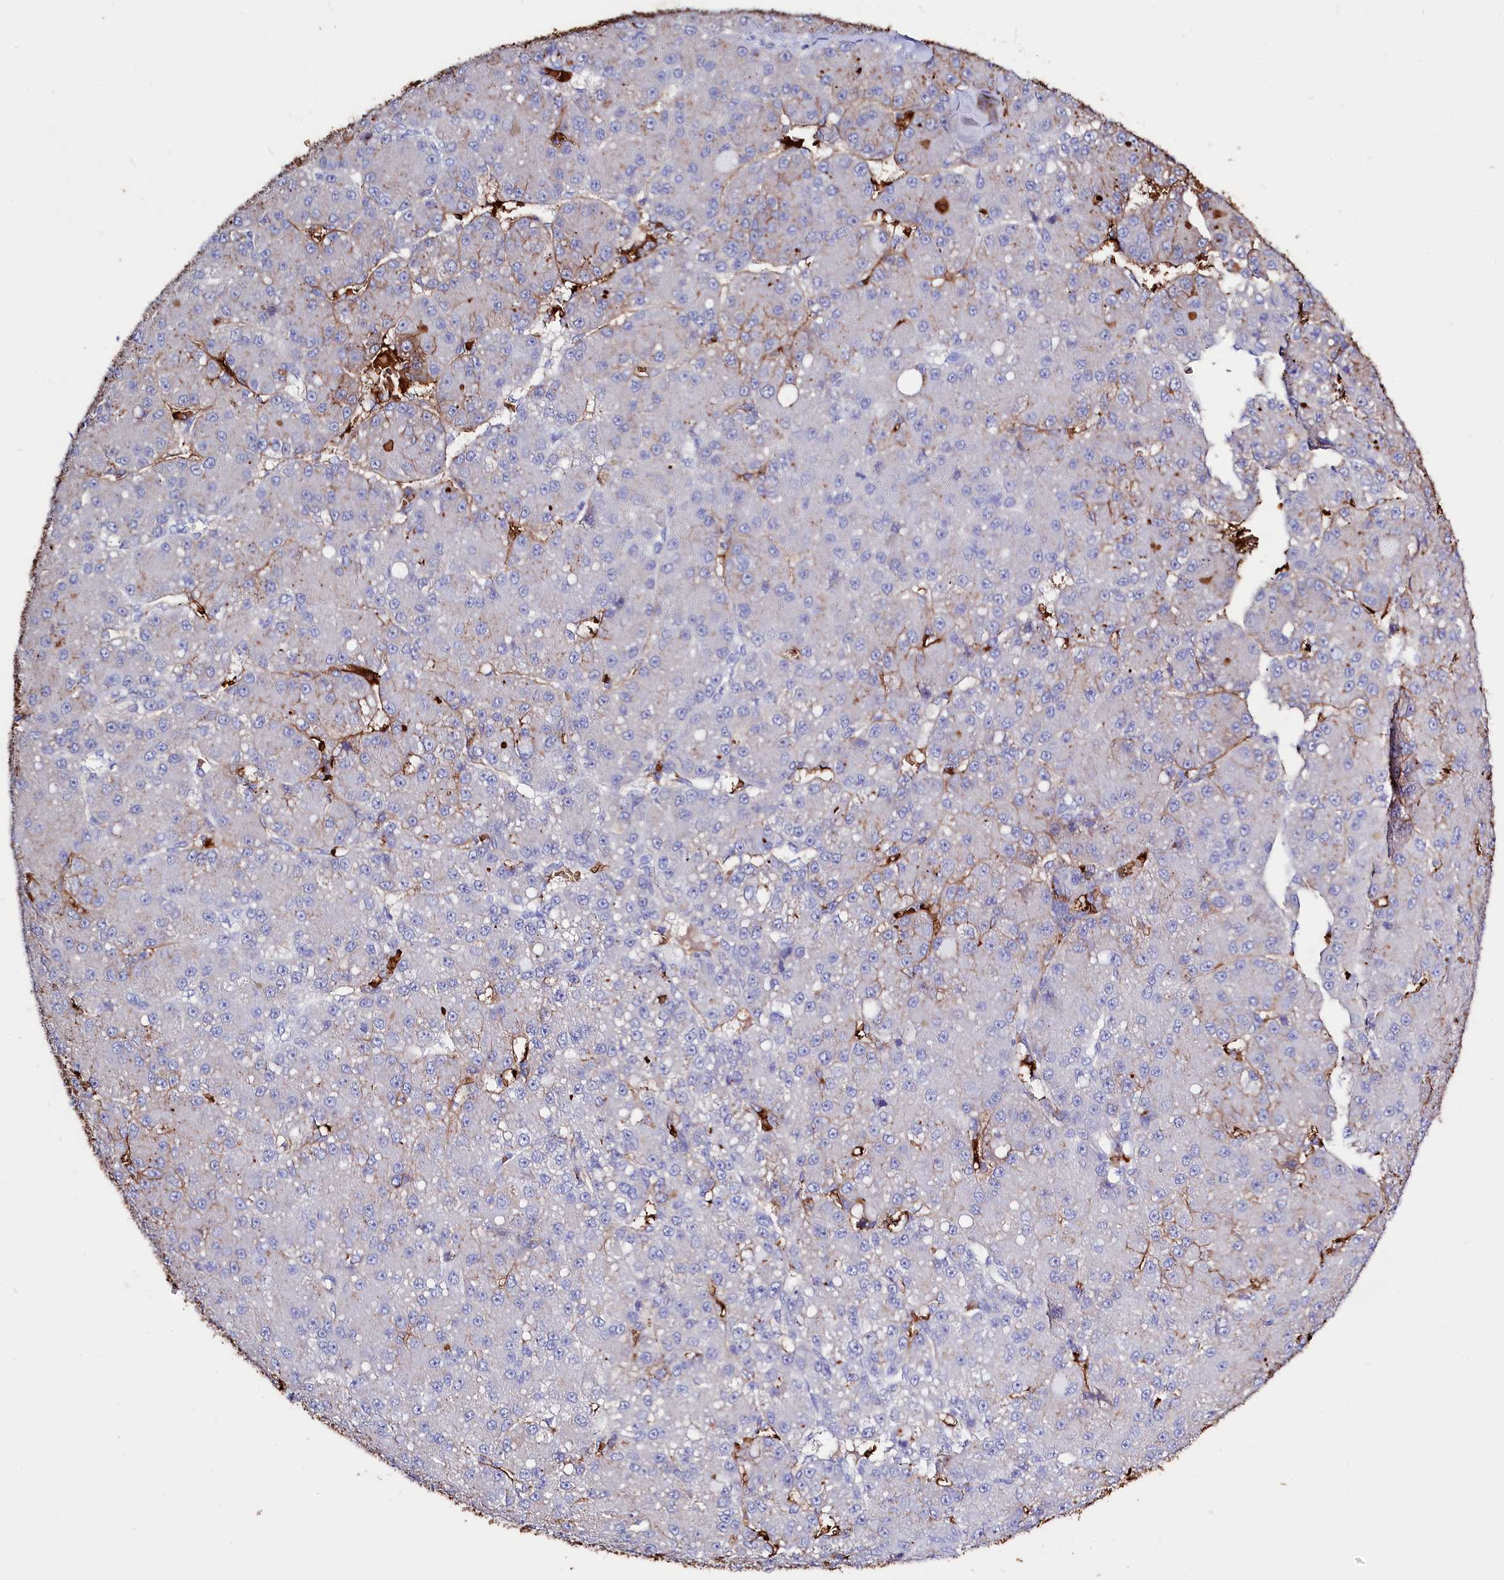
{"staining": {"intensity": "weak", "quantity": "<25%", "location": "cytoplasmic/membranous"}, "tissue": "liver cancer", "cell_type": "Tumor cells", "image_type": "cancer", "snomed": [{"axis": "morphology", "description": "Carcinoma, Hepatocellular, NOS"}, {"axis": "topography", "description": "Liver"}], "caption": "DAB immunohistochemical staining of human liver hepatocellular carcinoma demonstrates no significant staining in tumor cells. (DAB (3,3'-diaminobenzidine) immunohistochemistry (IHC), high magnification).", "gene": "RPUSD3", "patient": {"sex": "male", "age": 67}}